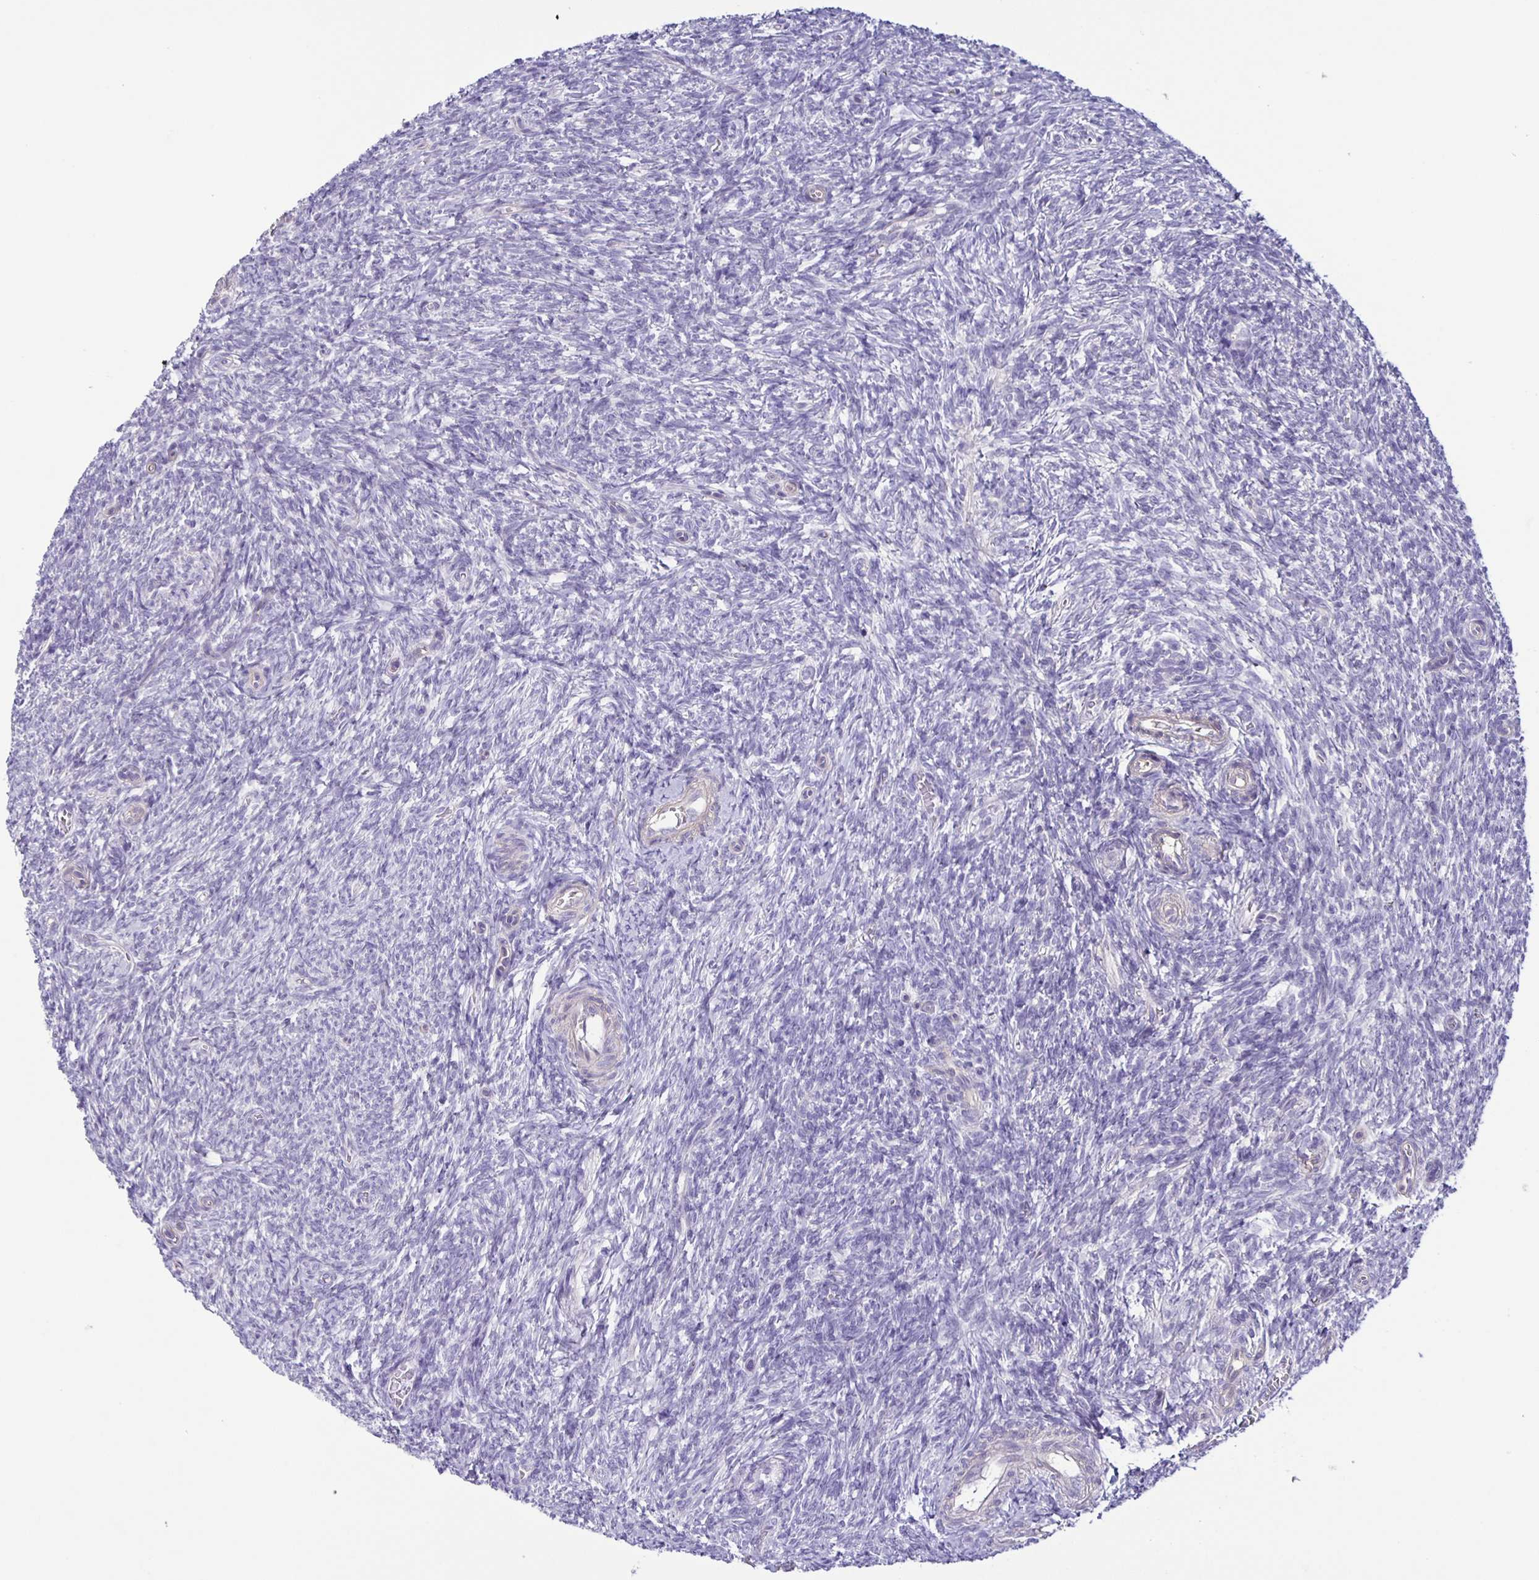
{"staining": {"intensity": "negative", "quantity": "none", "location": "none"}, "tissue": "ovary", "cell_type": "Follicle cells", "image_type": "normal", "snomed": [{"axis": "morphology", "description": "Normal tissue, NOS"}, {"axis": "topography", "description": "Ovary"}], "caption": "Immunohistochemical staining of benign human ovary demonstrates no significant expression in follicle cells. (Brightfield microscopy of DAB immunohistochemistry at high magnification).", "gene": "BOLL", "patient": {"sex": "female", "age": 39}}